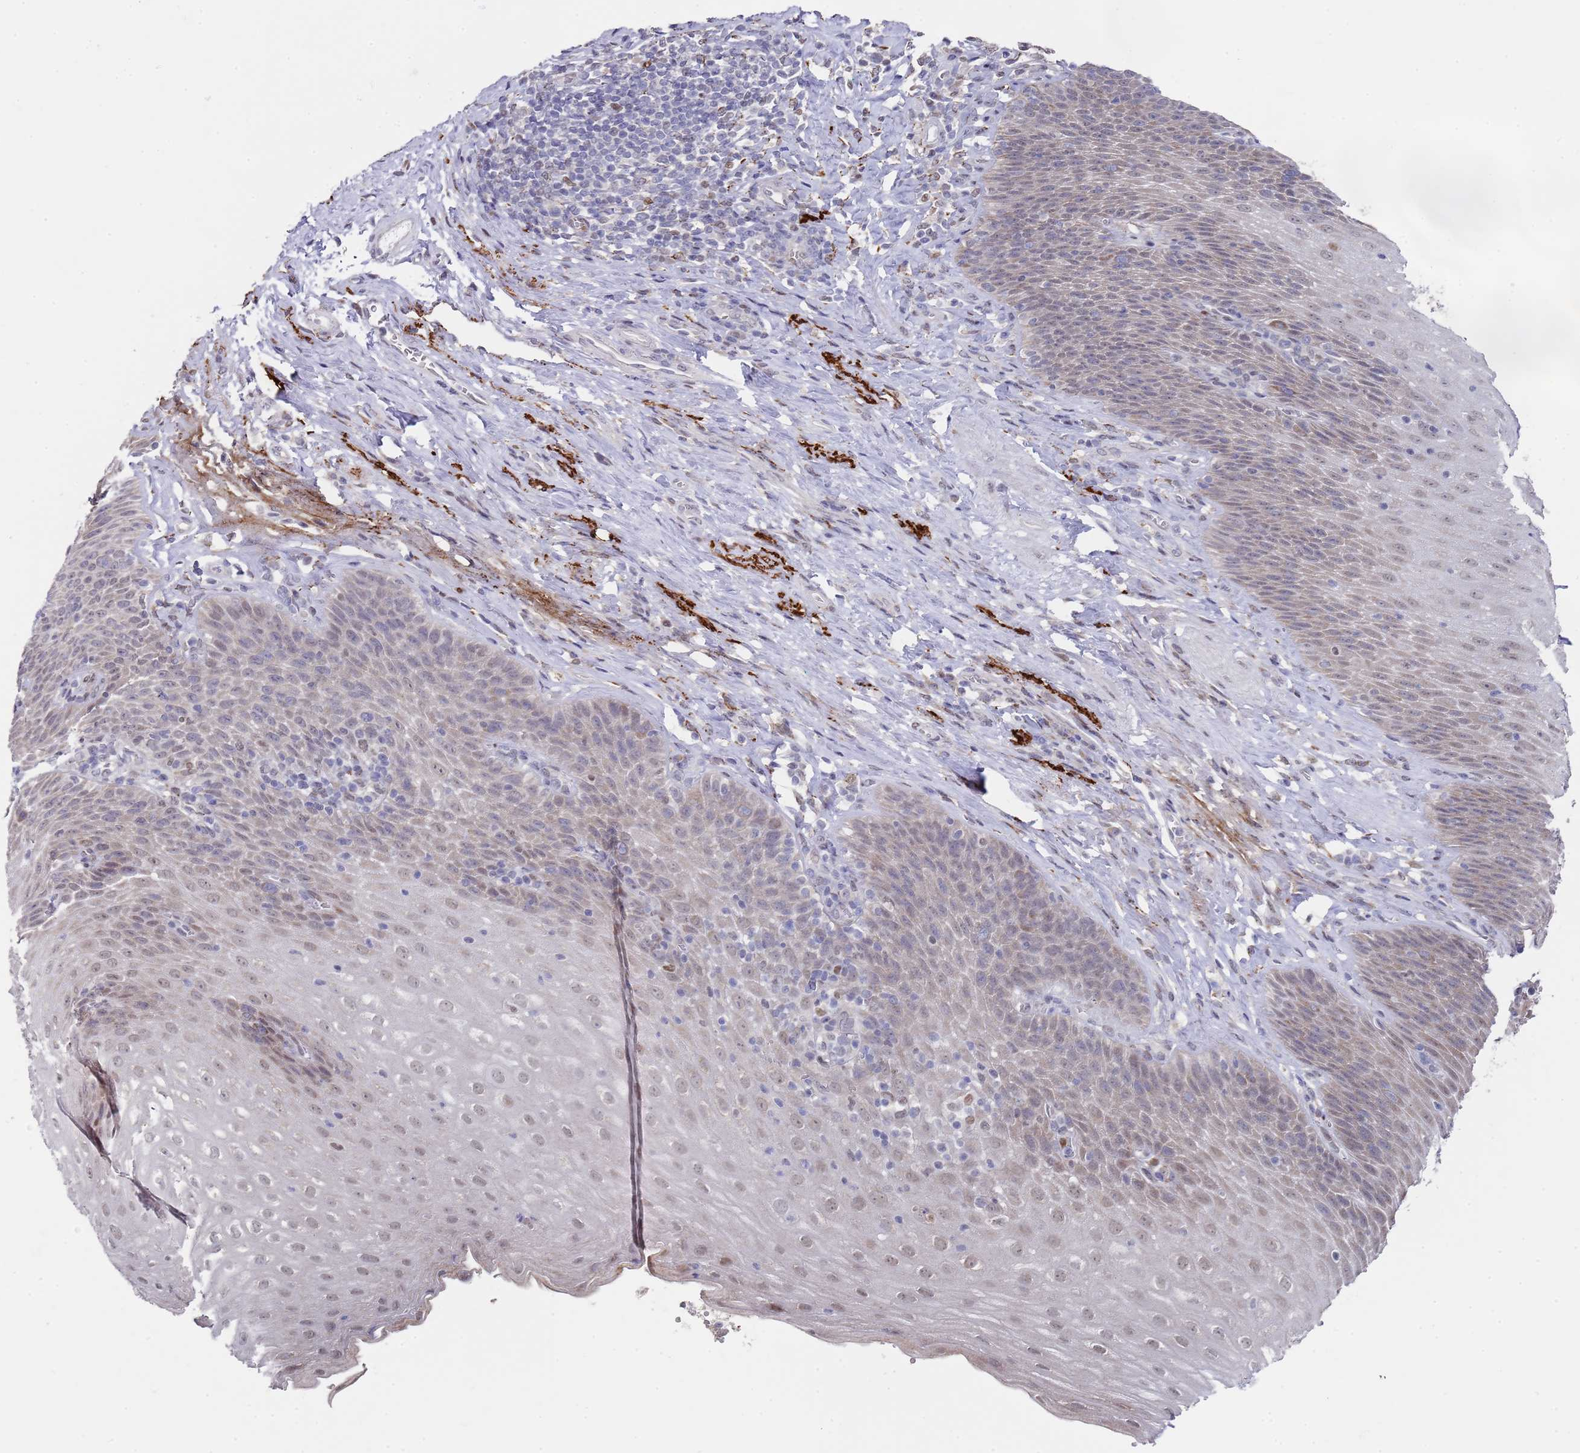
{"staining": {"intensity": "moderate", "quantity": "25%-75%", "location": "nuclear"}, "tissue": "esophagus", "cell_type": "Squamous epithelial cells", "image_type": "normal", "snomed": [{"axis": "morphology", "description": "Normal tissue, NOS"}, {"axis": "topography", "description": "Esophagus"}], "caption": "The image exhibits a brown stain indicating the presence of a protein in the nuclear of squamous epithelial cells in esophagus. (Stains: DAB (3,3'-diaminobenzidine) in brown, nuclei in blue, Microscopy: brightfield microscopy at high magnification).", "gene": "COPS6", "patient": {"sex": "female", "age": 61}}